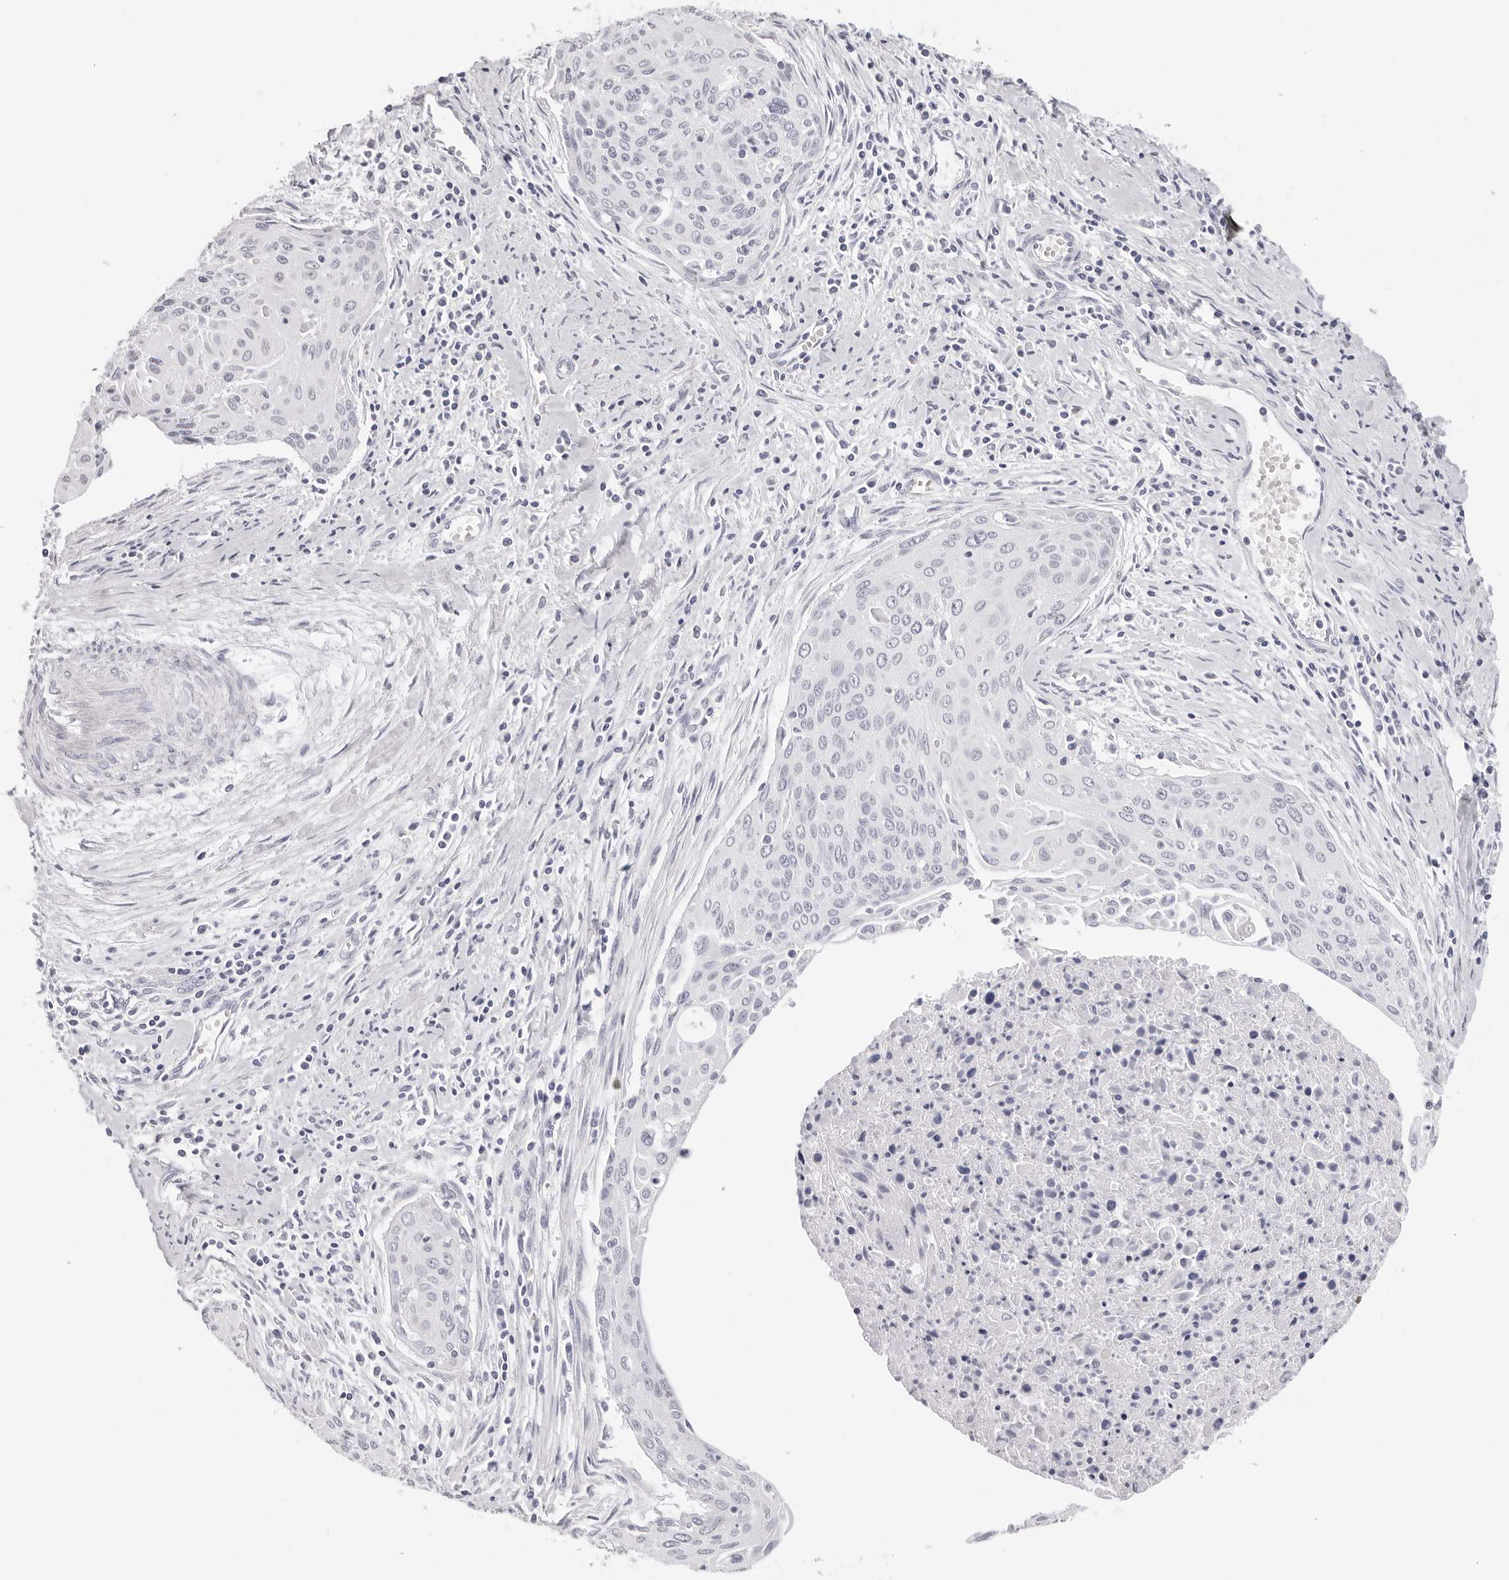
{"staining": {"intensity": "negative", "quantity": "none", "location": "none"}, "tissue": "cervical cancer", "cell_type": "Tumor cells", "image_type": "cancer", "snomed": [{"axis": "morphology", "description": "Squamous cell carcinoma, NOS"}, {"axis": "topography", "description": "Cervix"}], "caption": "DAB immunohistochemical staining of cervical squamous cell carcinoma displays no significant staining in tumor cells.", "gene": "CST5", "patient": {"sex": "female", "age": 55}}